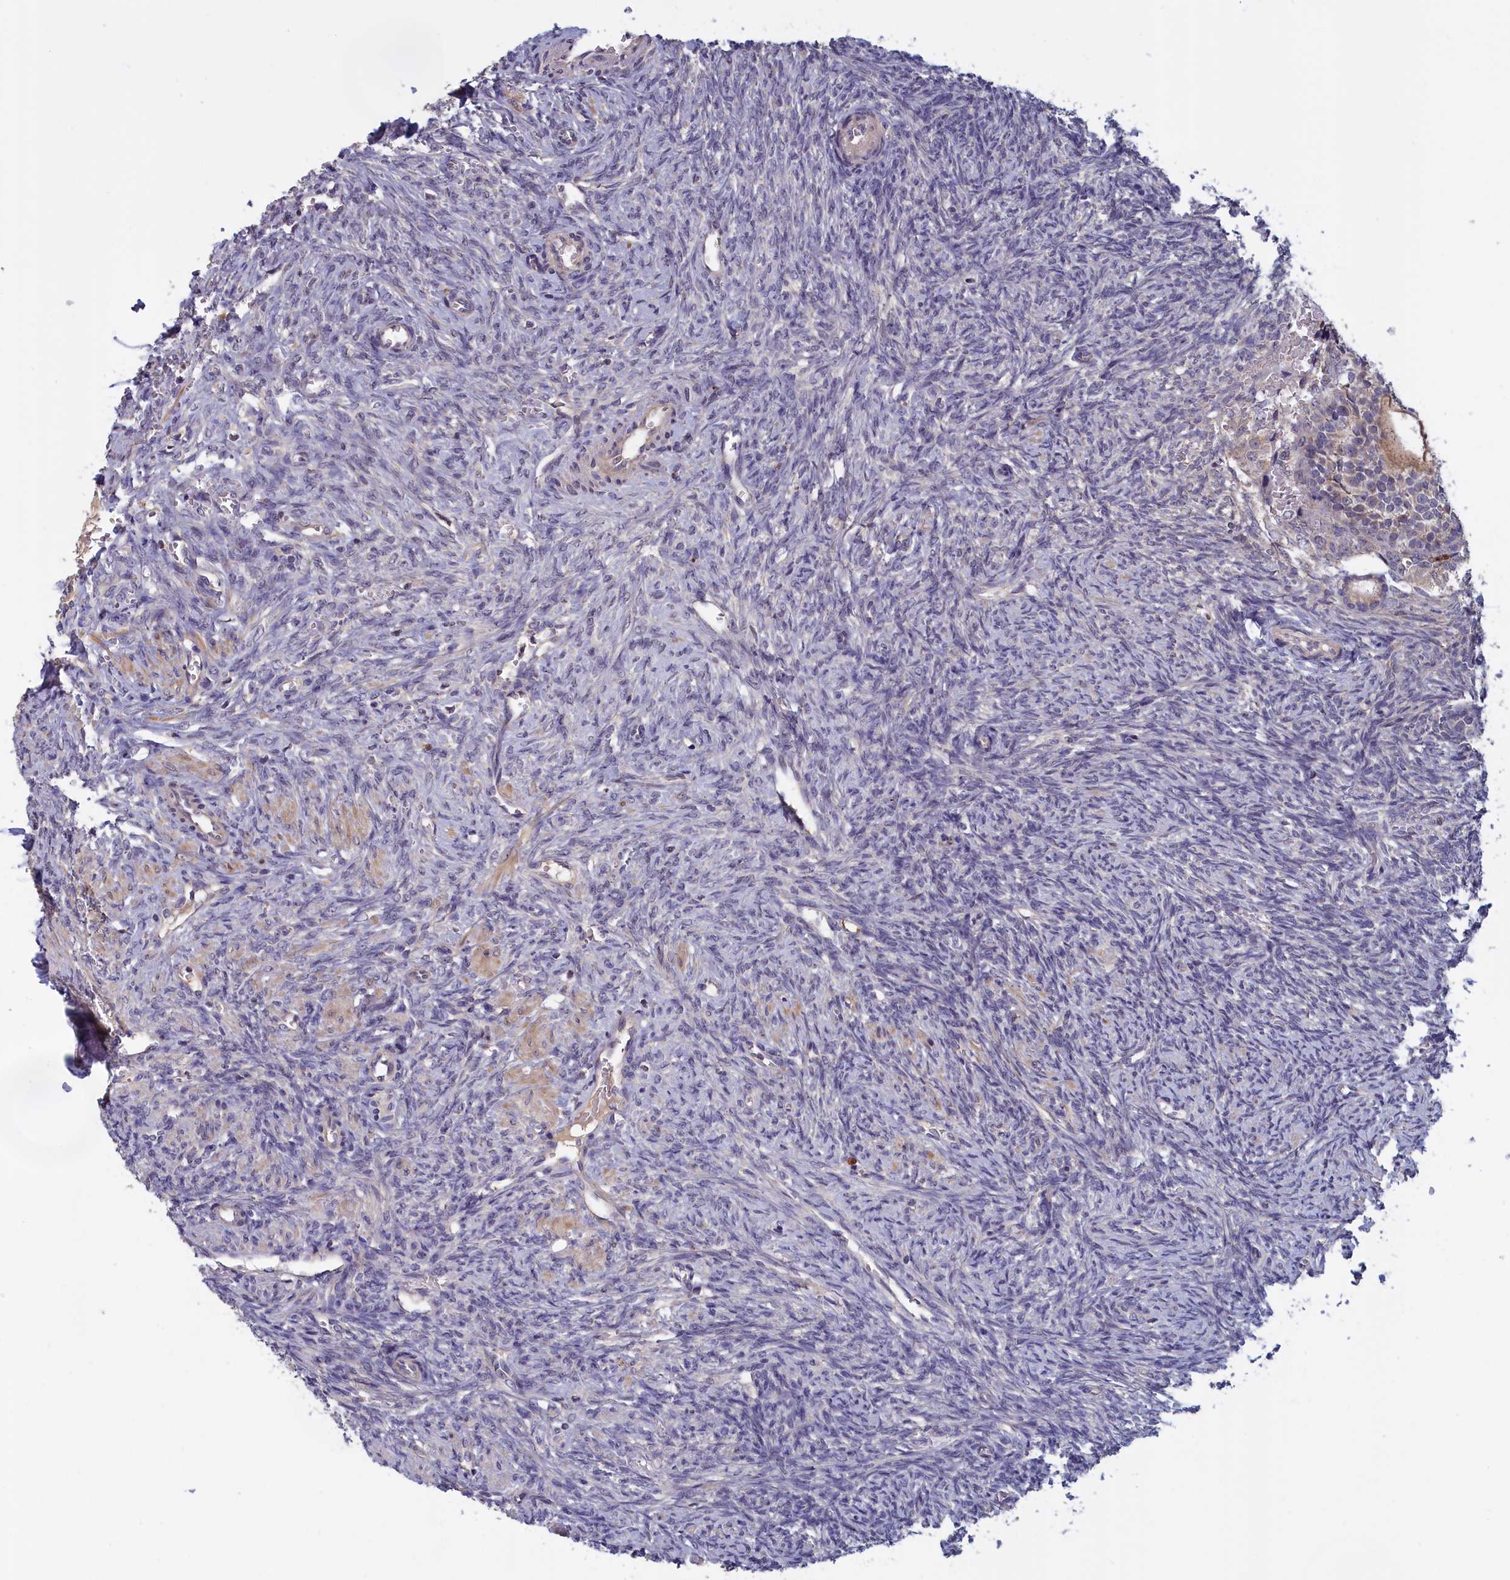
{"staining": {"intensity": "weak", "quantity": "25%-75%", "location": "cytoplasmic/membranous"}, "tissue": "ovary", "cell_type": "Follicle cells", "image_type": "normal", "snomed": [{"axis": "morphology", "description": "Normal tissue, NOS"}, {"axis": "topography", "description": "Ovary"}], "caption": "Immunohistochemical staining of normal ovary reveals weak cytoplasmic/membranous protein positivity in approximately 25%-75% of follicle cells.", "gene": "EPB41L4B", "patient": {"sex": "female", "age": 41}}